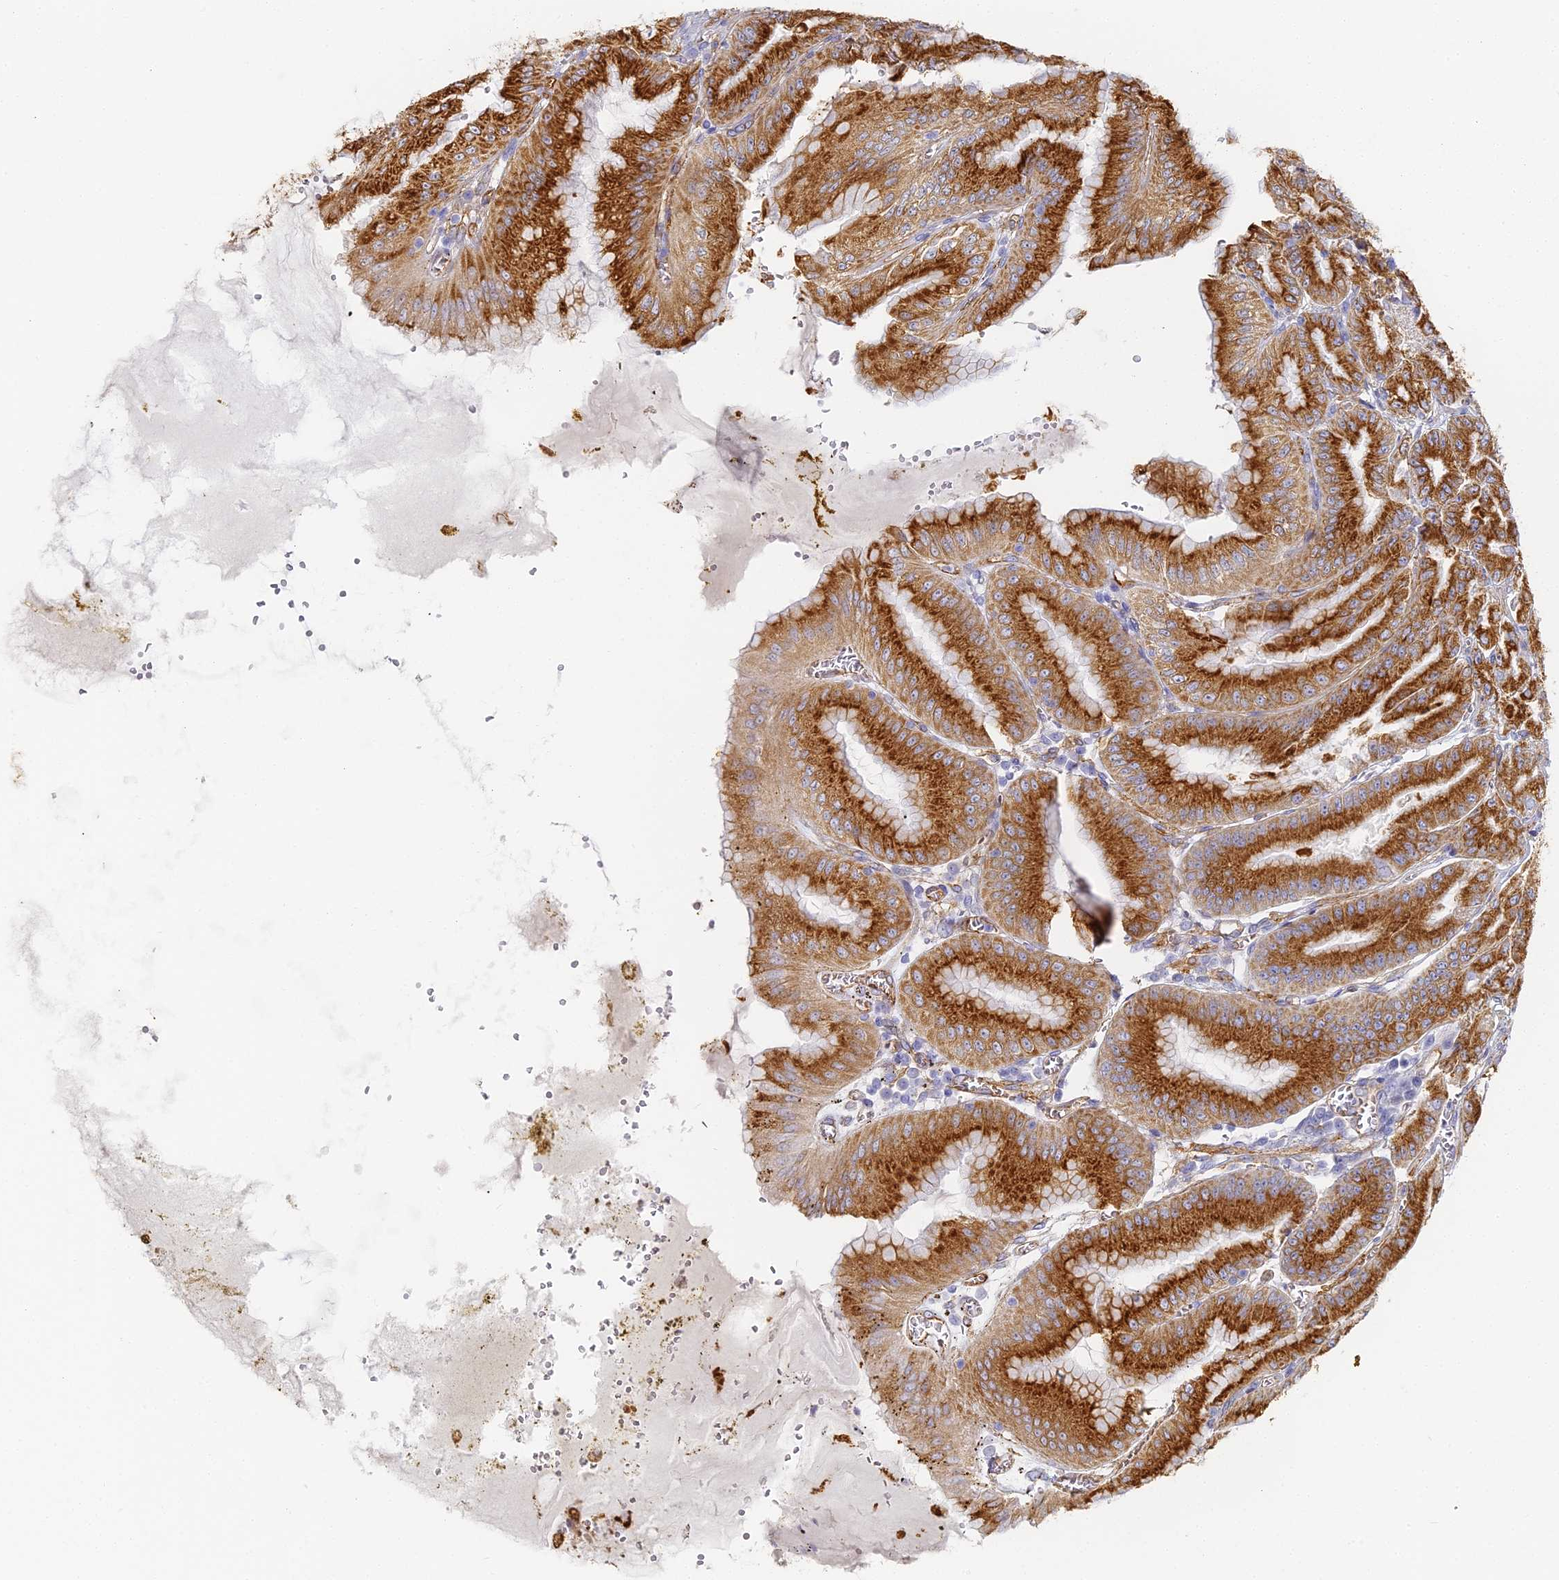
{"staining": {"intensity": "strong", "quantity": "25%-75%", "location": "cytoplasmic/membranous"}, "tissue": "stomach", "cell_type": "Glandular cells", "image_type": "normal", "snomed": [{"axis": "morphology", "description": "Normal tissue, NOS"}, {"axis": "topography", "description": "Stomach, upper"}, {"axis": "topography", "description": "Stomach, lower"}], "caption": "Immunohistochemical staining of unremarkable stomach shows high levels of strong cytoplasmic/membranous staining in about 25%-75% of glandular cells.", "gene": "GJA1", "patient": {"sex": "male", "age": 71}}